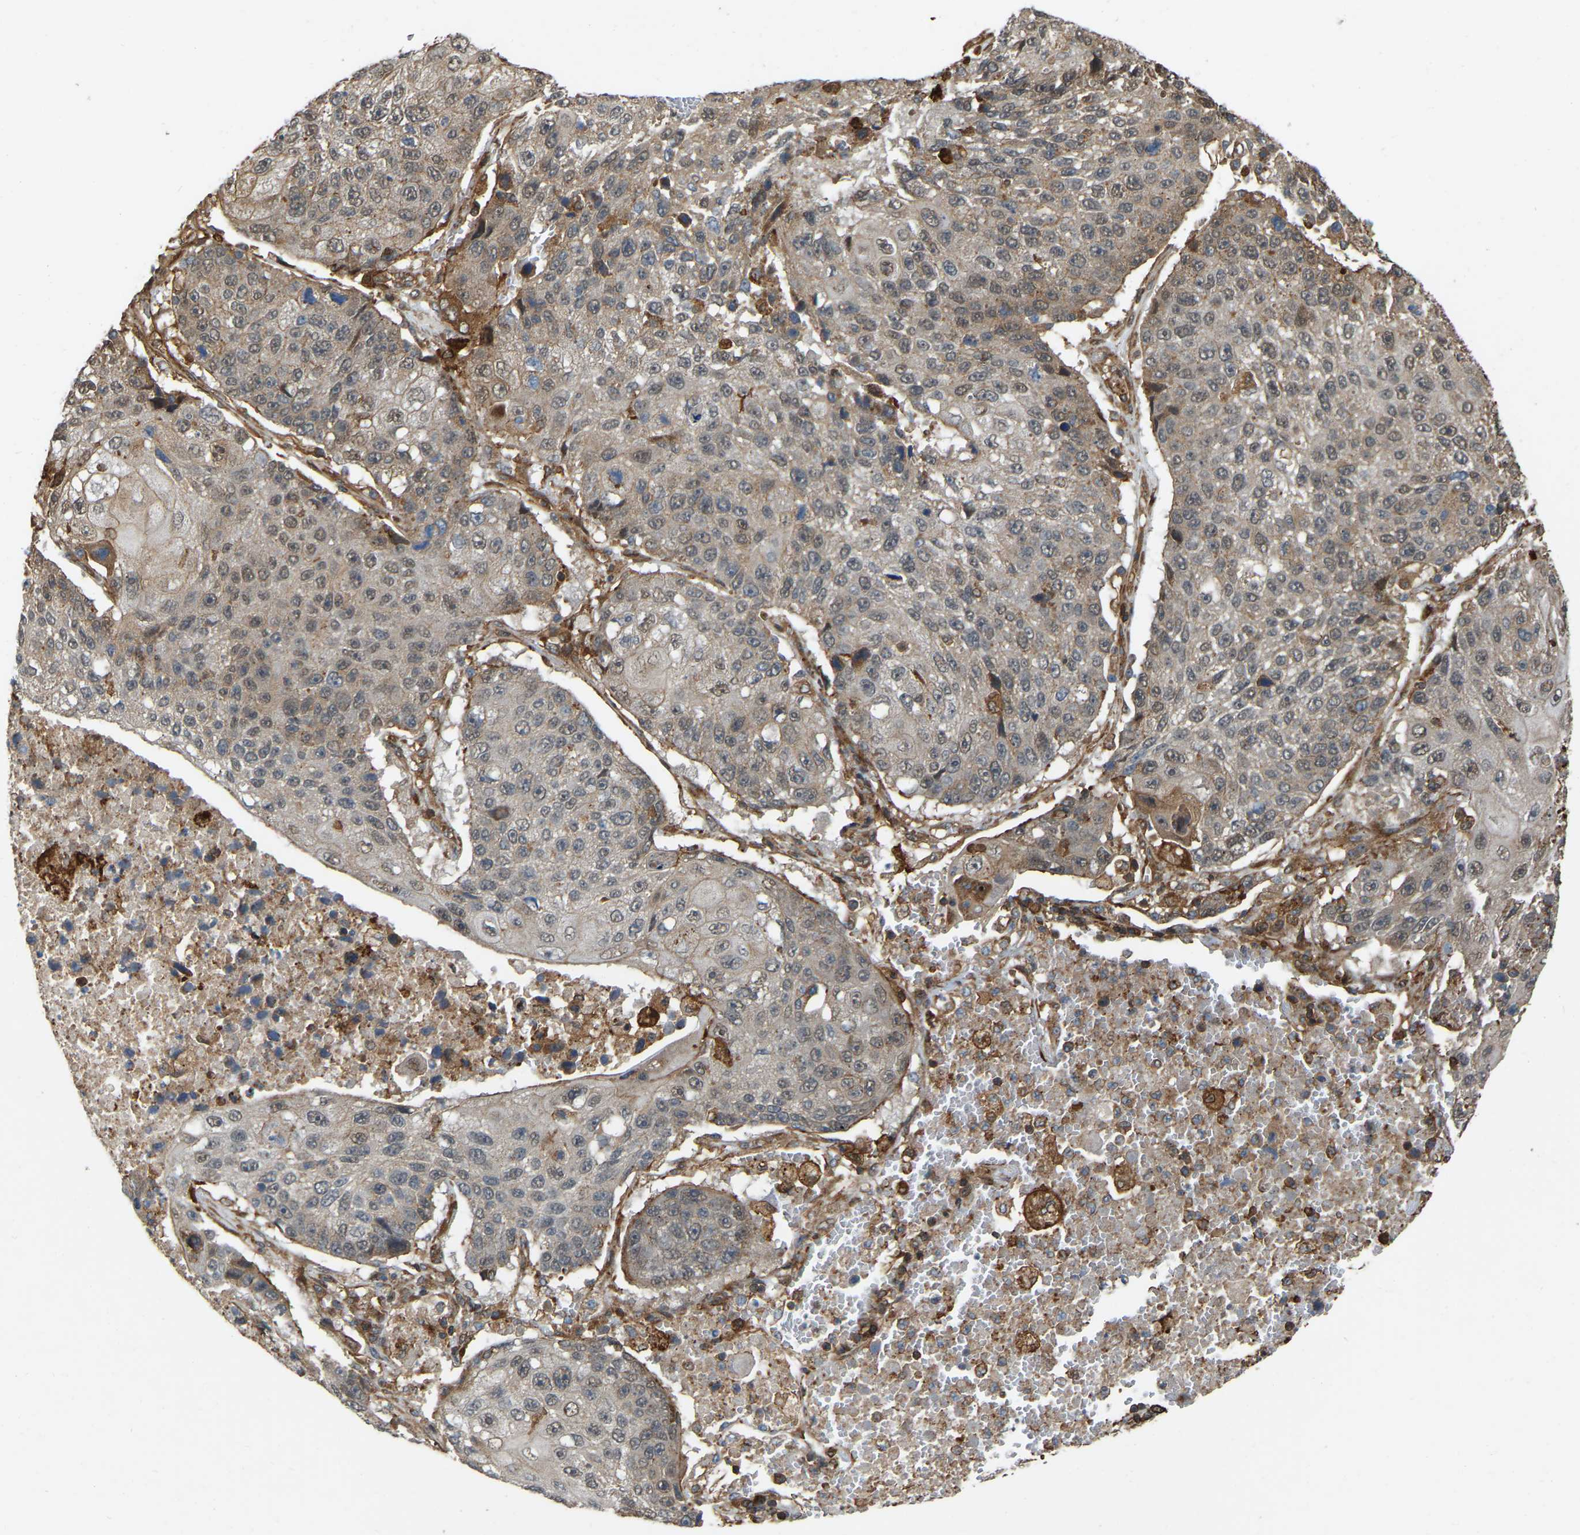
{"staining": {"intensity": "weak", "quantity": "25%-75%", "location": "cytoplasmic/membranous"}, "tissue": "lung cancer", "cell_type": "Tumor cells", "image_type": "cancer", "snomed": [{"axis": "morphology", "description": "Squamous cell carcinoma, NOS"}, {"axis": "topography", "description": "Lung"}], "caption": "Lung squamous cell carcinoma stained with DAB (3,3'-diaminobenzidine) immunohistochemistry (IHC) displays low levels of weak cytoplasmic/membranous positivity in approximately 25%-75% of tumor cells.", "gene": "SAMD9L", "patient": {"sex": "male", "age": 61}}